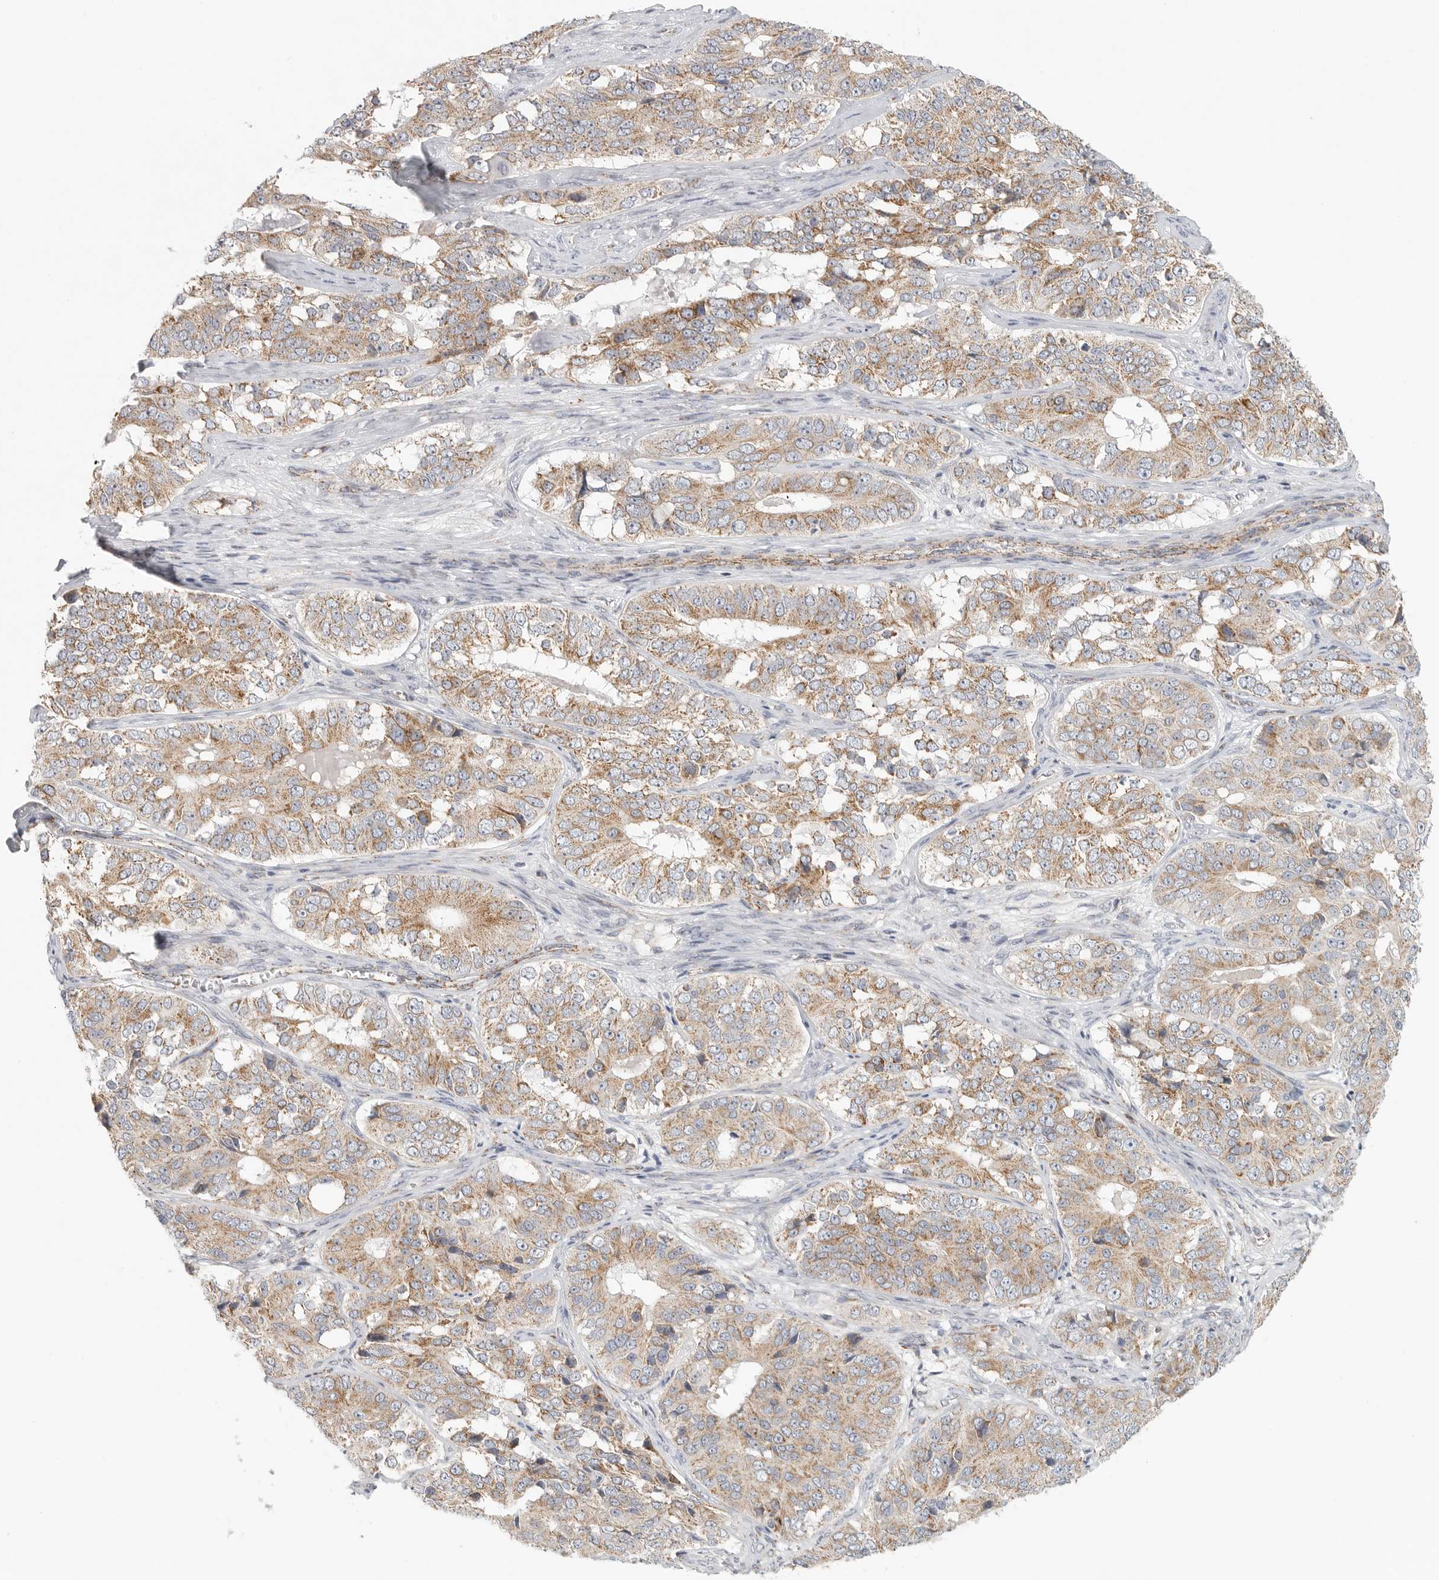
{"staining": {"intensity": "moderate", "quantity": ">75%", "location": "cytoplasmic/membranous"}, "tissue": "ovarian cancer", "cell_type": "Tumor cells", "image_type": "cancer", "snomed": [{"axis": "morphology", "description": "Carcinoma, endometroid"}, {"axis": "topography", "description": "Ovary"}], "caption": "IHC staining of endometroid carcinoma (ovarian), which demonstrates medium levels of moderate cytoplasmic/membranous expression in approximately >75% of tumor cells indicating moderate cytoplasmic/membranous protein expression. The staining was performed using DAB (3,3'-diaminobenzidine) (brown) for protein detection and nuclei were counterstained in hematoxylin (blue).", "gene": "SLC25A26", "patient": {"sex": "female", "age": 51}}